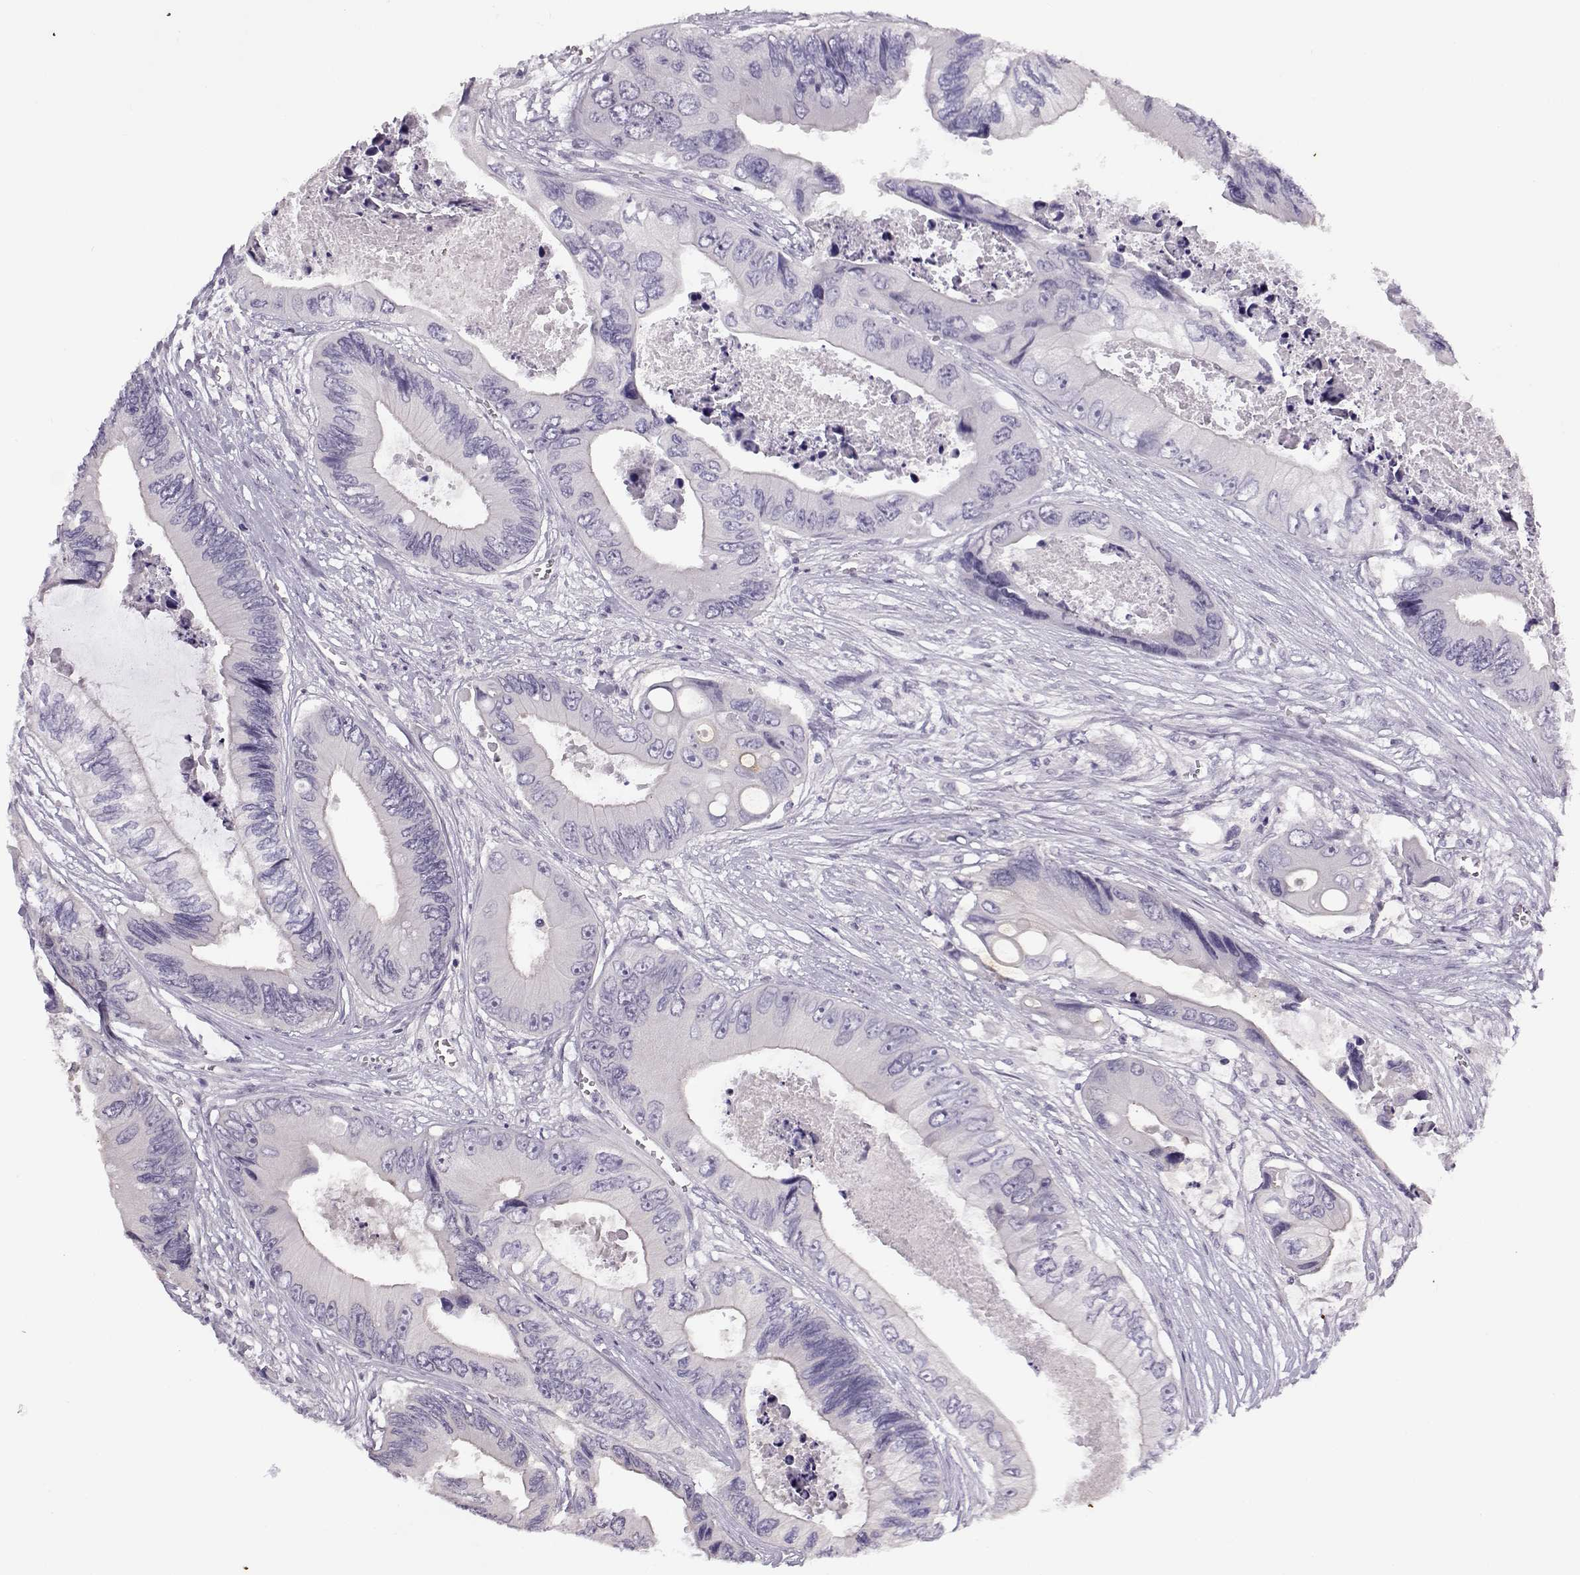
{"staining": {"intensity": "negative", "quantity": "none", "location": "none"}, "tissue": "colorectal cancer", "cell_type": "Tumor cells", "image_type": "cancer", "snomed": [{"axis": "morphology", "description": "Adenocarcinoma, NOS"}, {"axis": "topography", "description": "Rectum"}], "caption": "There is no significant staining in tumor cells of colorectal adenocarcinoma. The staining is performed using DAB (3,3'-diaminobenzidine) brown chromogen with nuclei counter-stained in using hematoxylin.", "gene": "TEX55", "patient": {"sex": "male", "age": 63}}